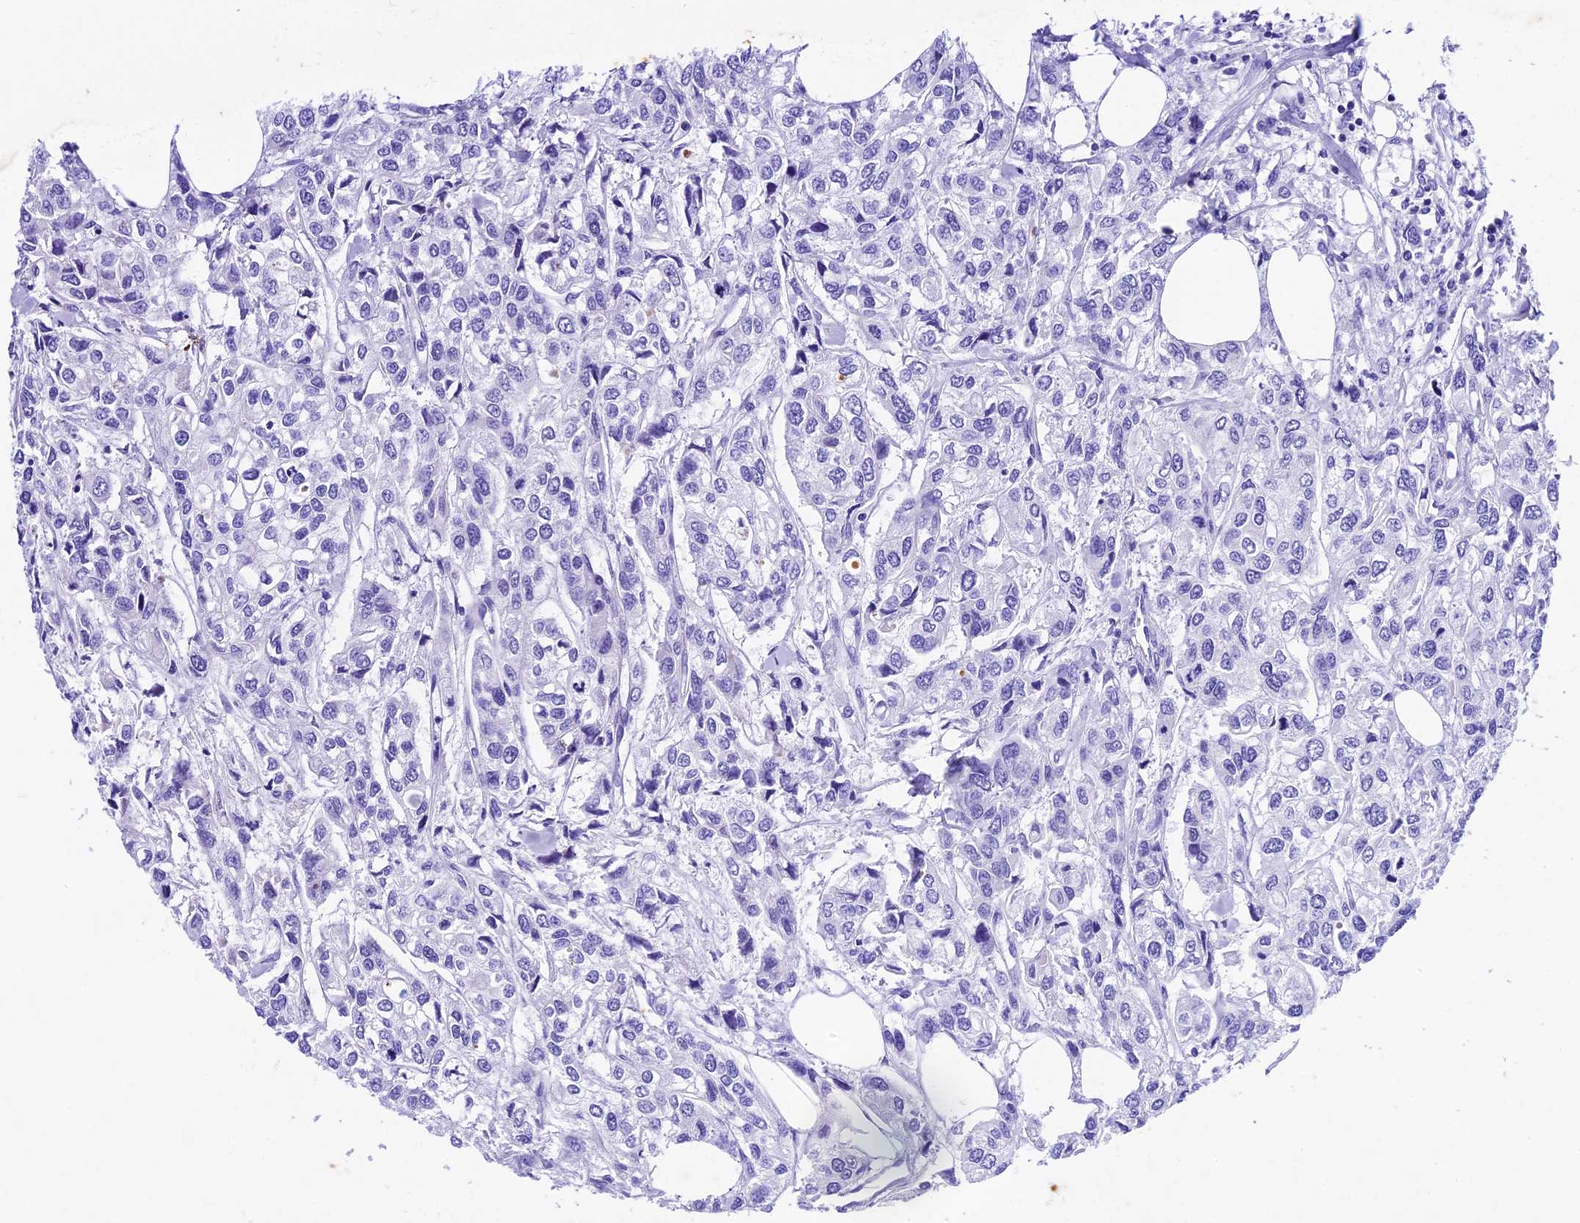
{"staining": {"intensity": "negative", "quantity": "none", "location": "none"}, "tissue": "urothelial cancer", "cell_type": "Tumor cells", "image_type": "cancer", "snomed": [{"axis": "morphology", "description": "Urothelial carcinoma, High grade"}, {"axis": "topography", "description": "Urinary bladder"}], "caption": "Urothelial cancer was stained to show a protein in brown. There is no significant staining in tumor cells.", "gene": "PSG11", "patient": {"sex": "male", "age": 67}}